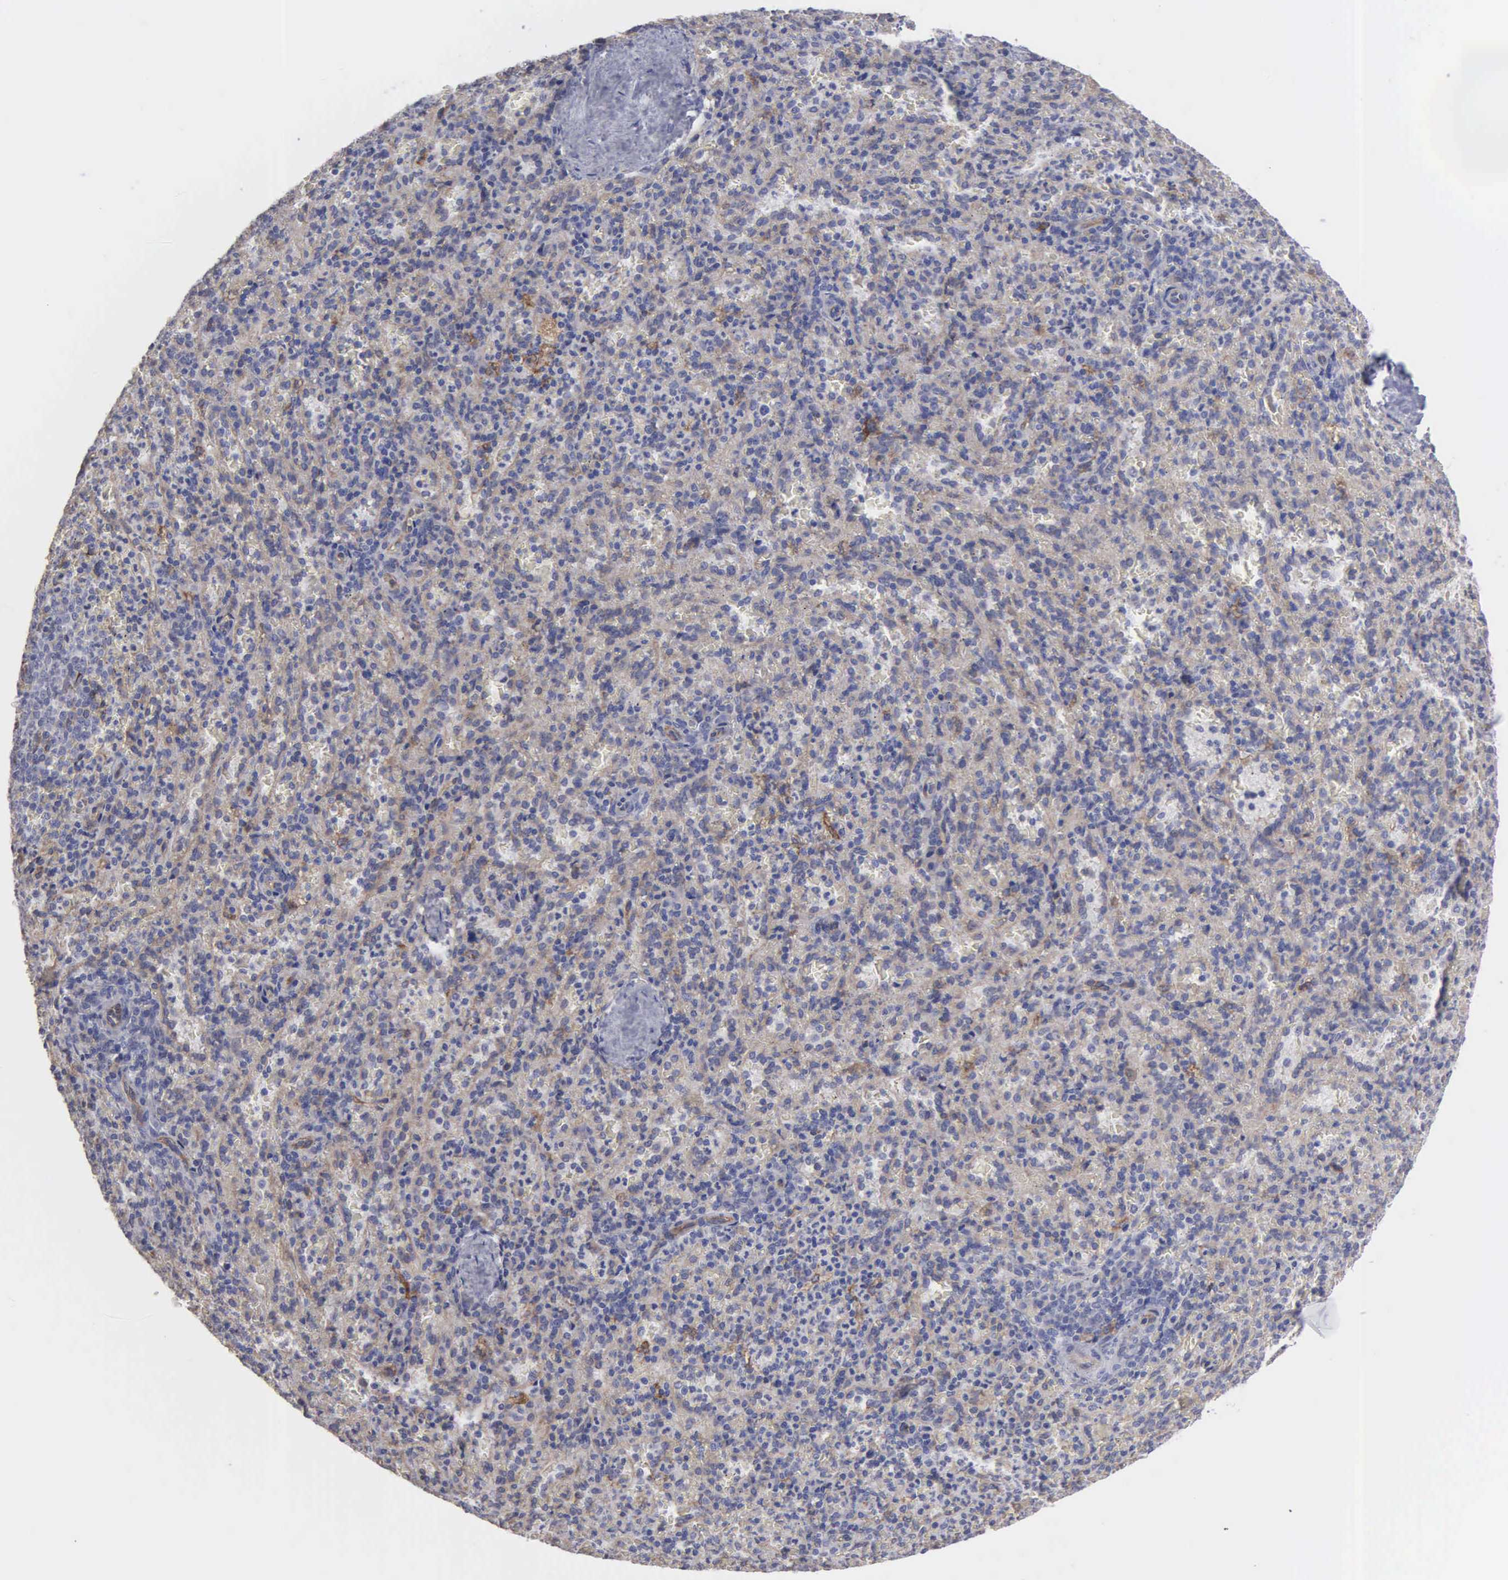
{"staining": {"intensity": "negative", "quantity": "none", "location": "none"}, "tissue": "spleen", "cell_type": "Cells in red pulp", "image_type": "normal", "snomed": [{"axis": "morphology", "description": "Normal tissue, NOS"}, {"axis": "topography", "description": "Spleen"}], "caption": "DAB immunohistochemical staining of unremarkable spleen reveals no significant positivity in cells in red pulp. The staining was performed using DAB to visualize the protein expression in brown, while the nuclei were stained in blue with hematoxylin (Magnification: 20x).", "gene": "LIN52", "patient": {"sex": "female", "age": 21}}